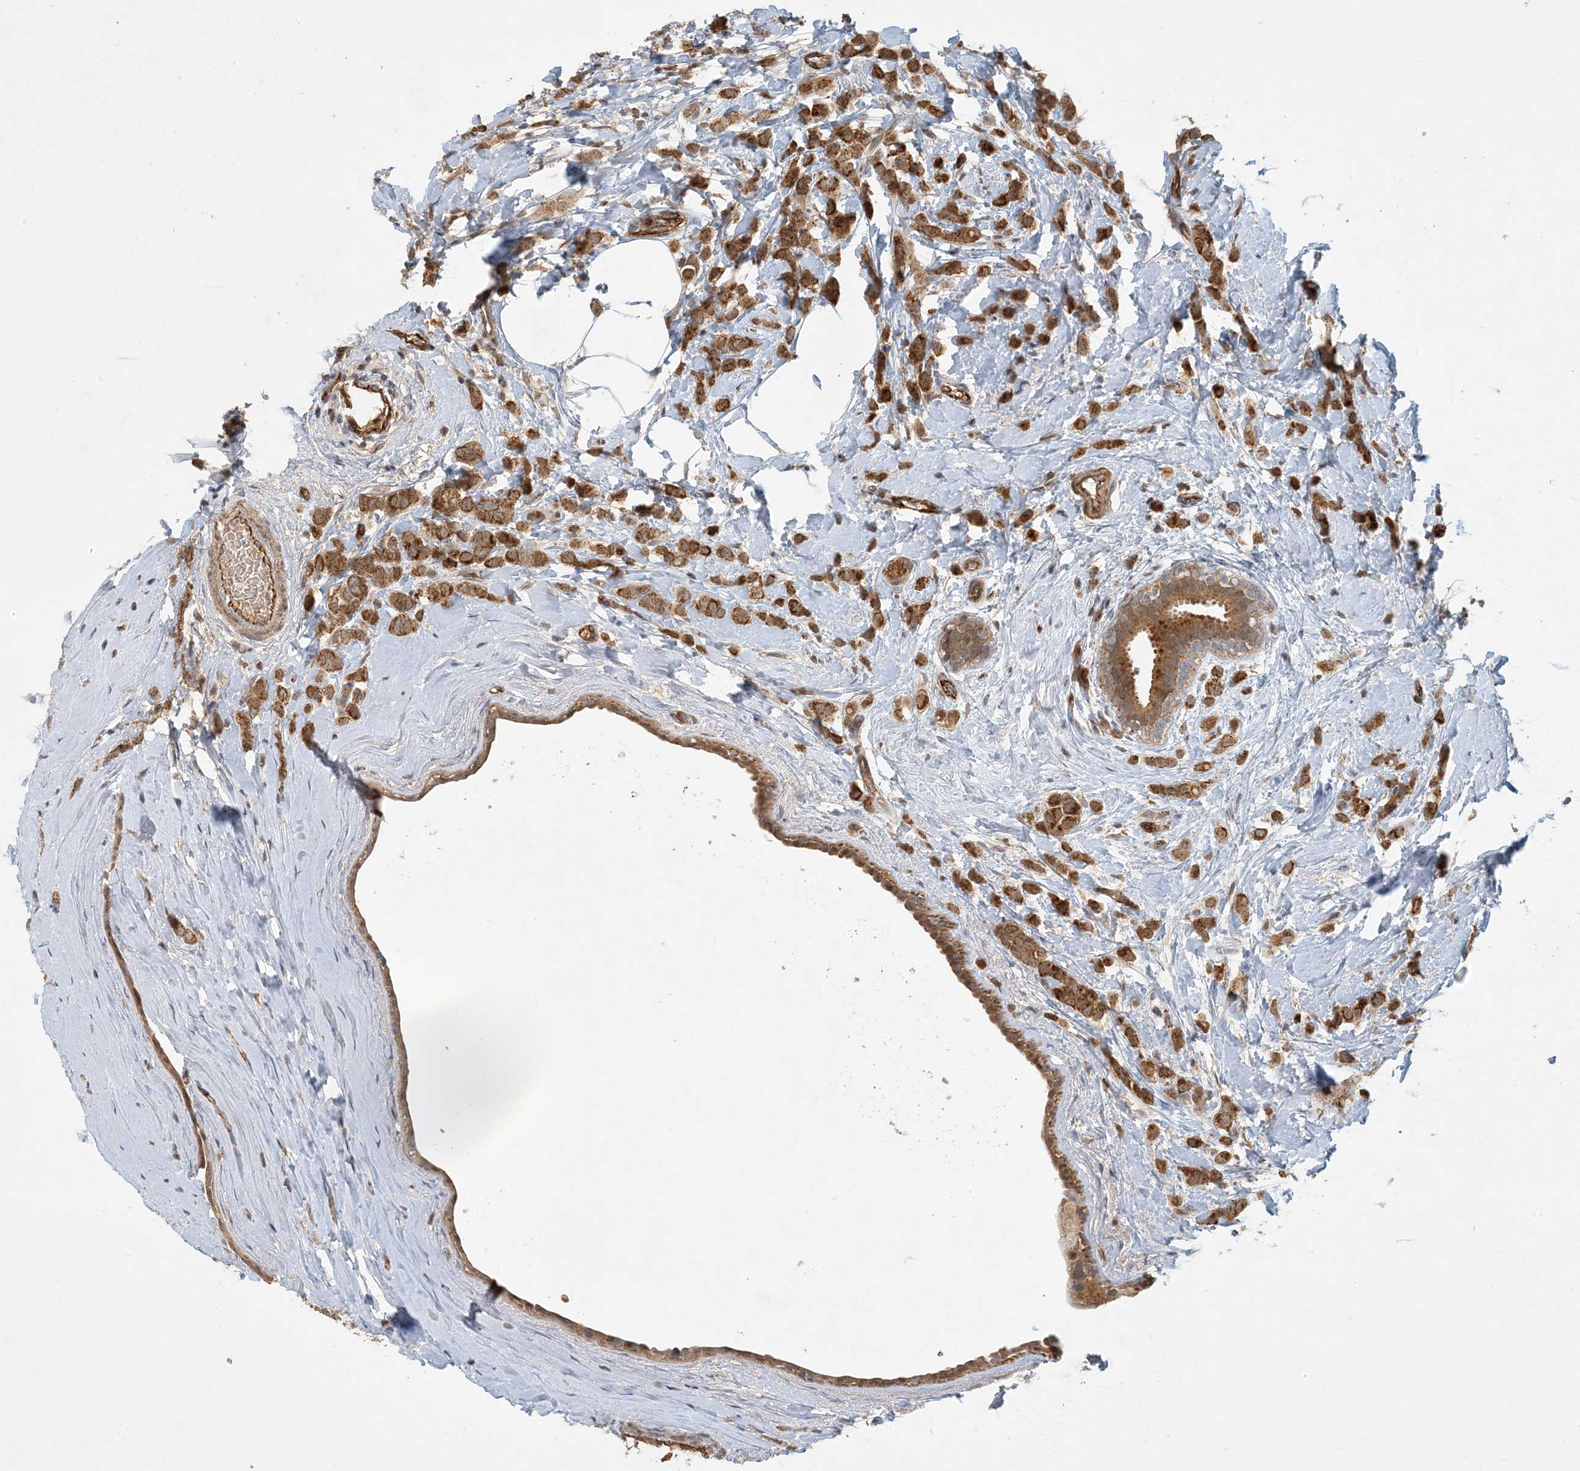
{"staining": {"intensity": "strong", "quantity": ">75%", "location": "cytoplasmic/membranous"}, "tissue": "breast cancer", "cell_type": "Tumor cells", "image_type": "cancer", "snomed": [{"axis": "morphology", "description": "Lobular carcinoma"}, {"axis": "topography", "description": "Breast"}], "caption": "This is a photomicrograph of immunohistochemistry staining of lobular carcinoma (breast), which shows strong positivity in the cytoplasmic/membranous of tumor cells.", "gene": "ZBTB3", "patient": {"sex": "female", "age": 47}}